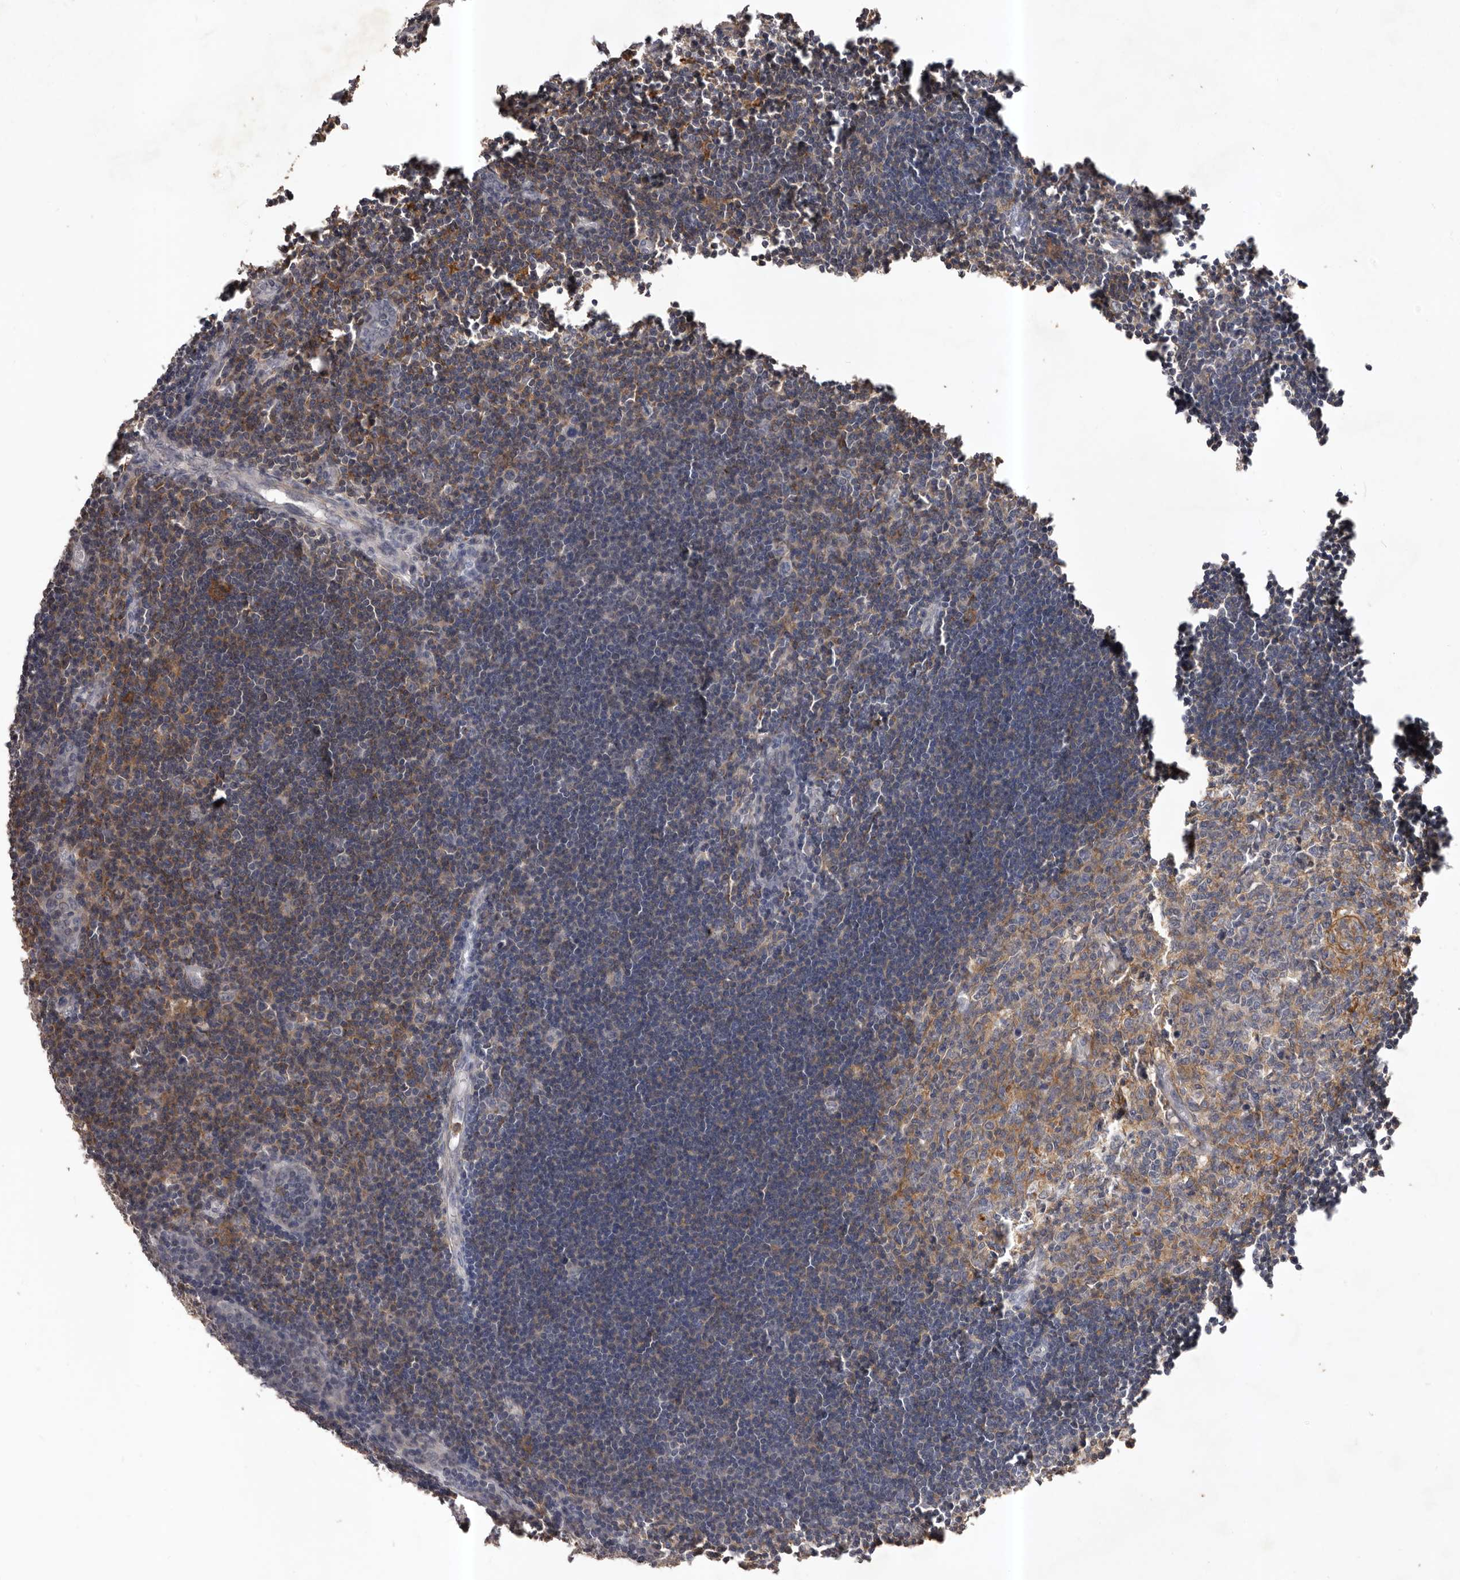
{"staining": {"intensity": "moderate", "quantity": "25%-75%", "location": "cytoplasmic/membranous"}, "tissue": "lymph node", "cell_type": "Germinal center cells", "image_type": "normal", "snomed": [{"axis": "morphology", "description": "Normal tissue, NOS"}, {"axis": "morphology", "description": "Malignant melanoma, Metastatic site"}, {"axis": "topography", "description": "Lymph node"}], "caption": "A high-resolution histopathology image shows immunohistochemistry (IHC) staining of unremarkable lymph node, which displays moderate cytoplasmic/membranous staining in approximately 25%-75% of germinal center cells. (DAB = brown stain, brightfield microscopy at high magnification).", "gene": "GLIPR2", "patient": {"sex": "male", "age": 41}}